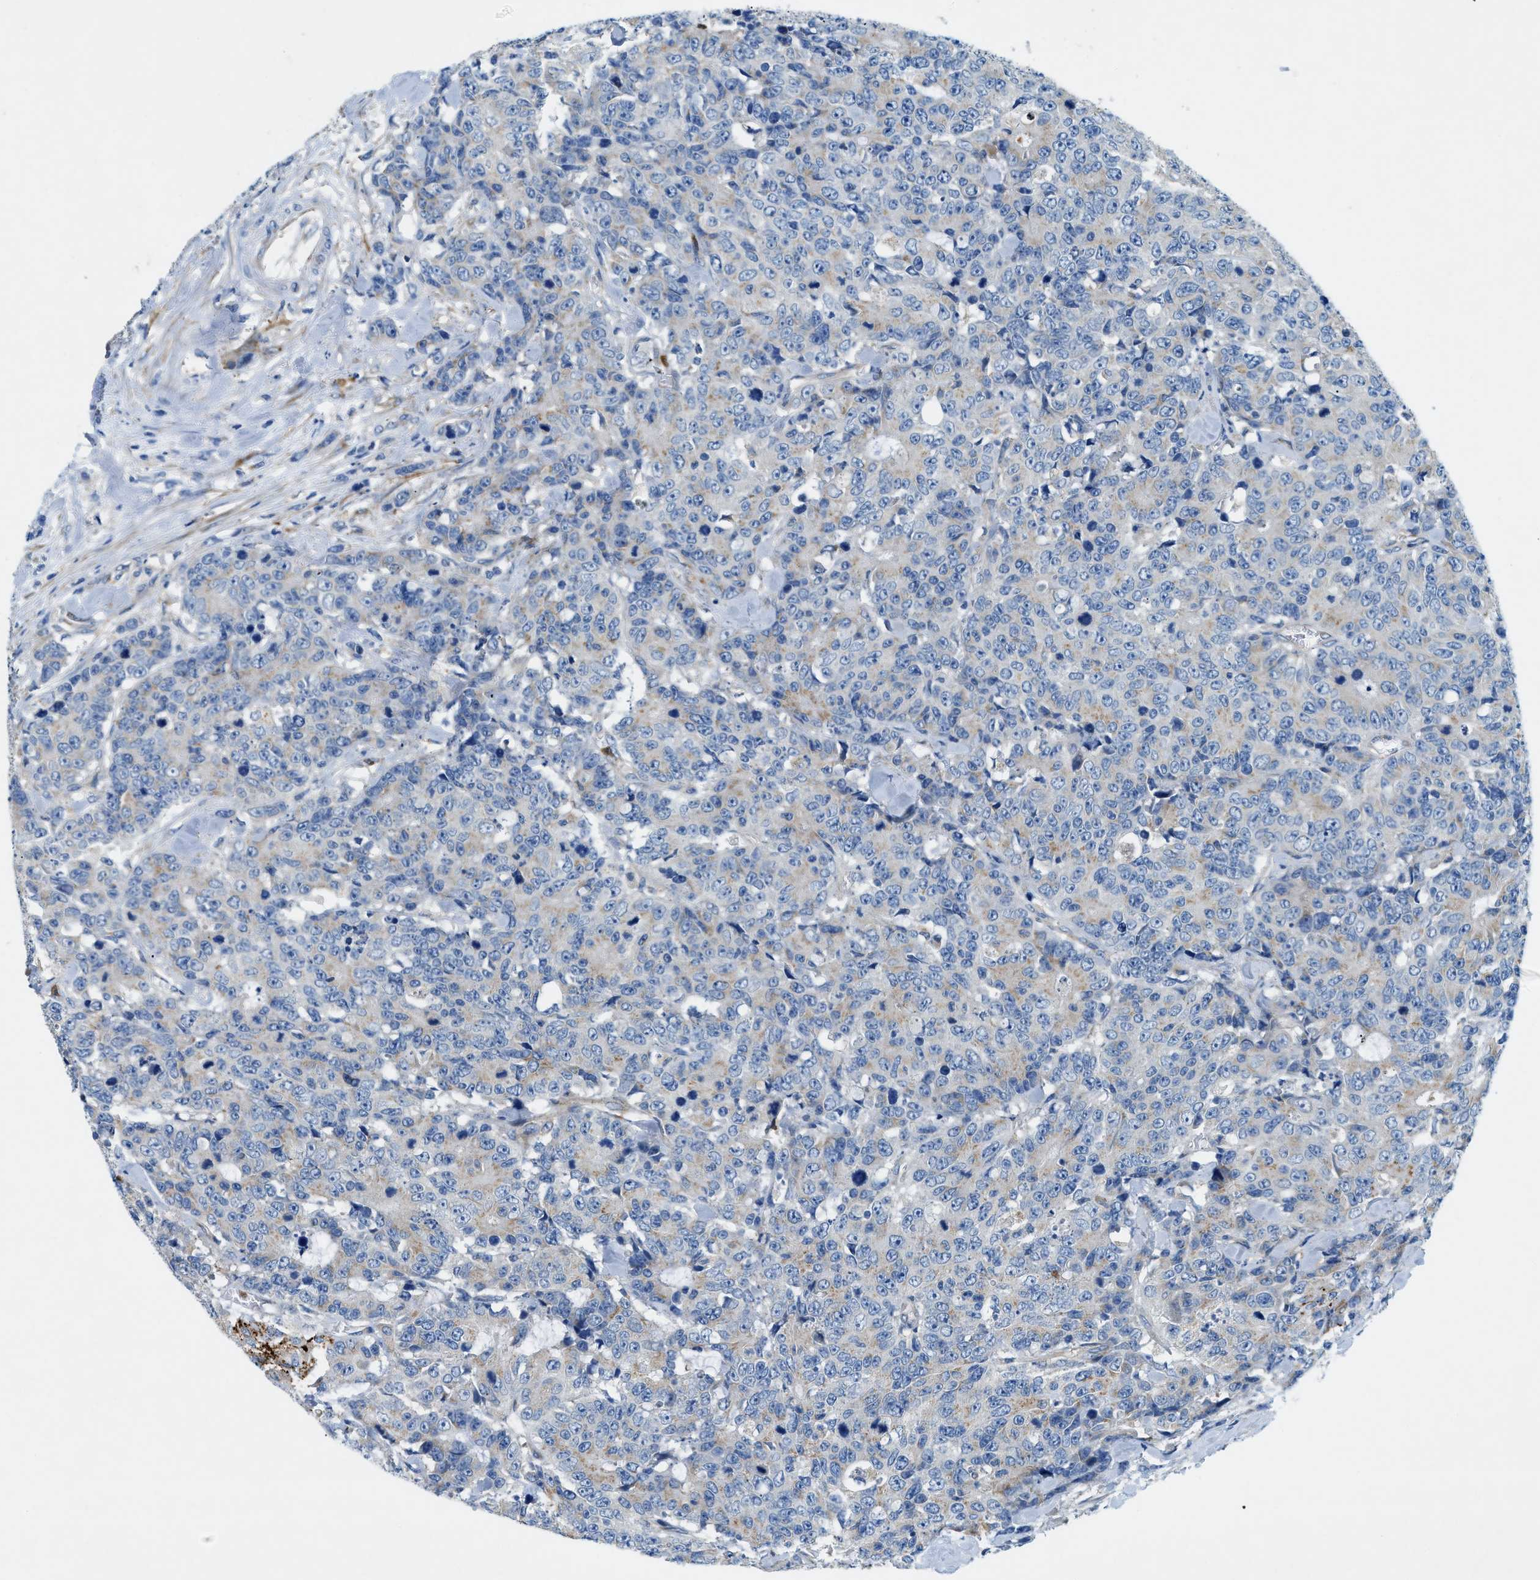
{"staining": {"intensity": "weak", "quantity": "<25%", "location": "cytoplasmic/membranous"}, "tissue": "colorectal cancer", "cell_type": "Tumor cells", "image_type": "cancer", "snomed": [{"axis": "morphology", "description": "Adenocarcinoma, NOS"}, {"axis": "topography", "description": "Colon"}], "caption": "The image demonstrates no staining of tumor cells in colorectal cancer.", "gene": "ZDHHC13", "patient": {"sex": "female", "age": 86}}